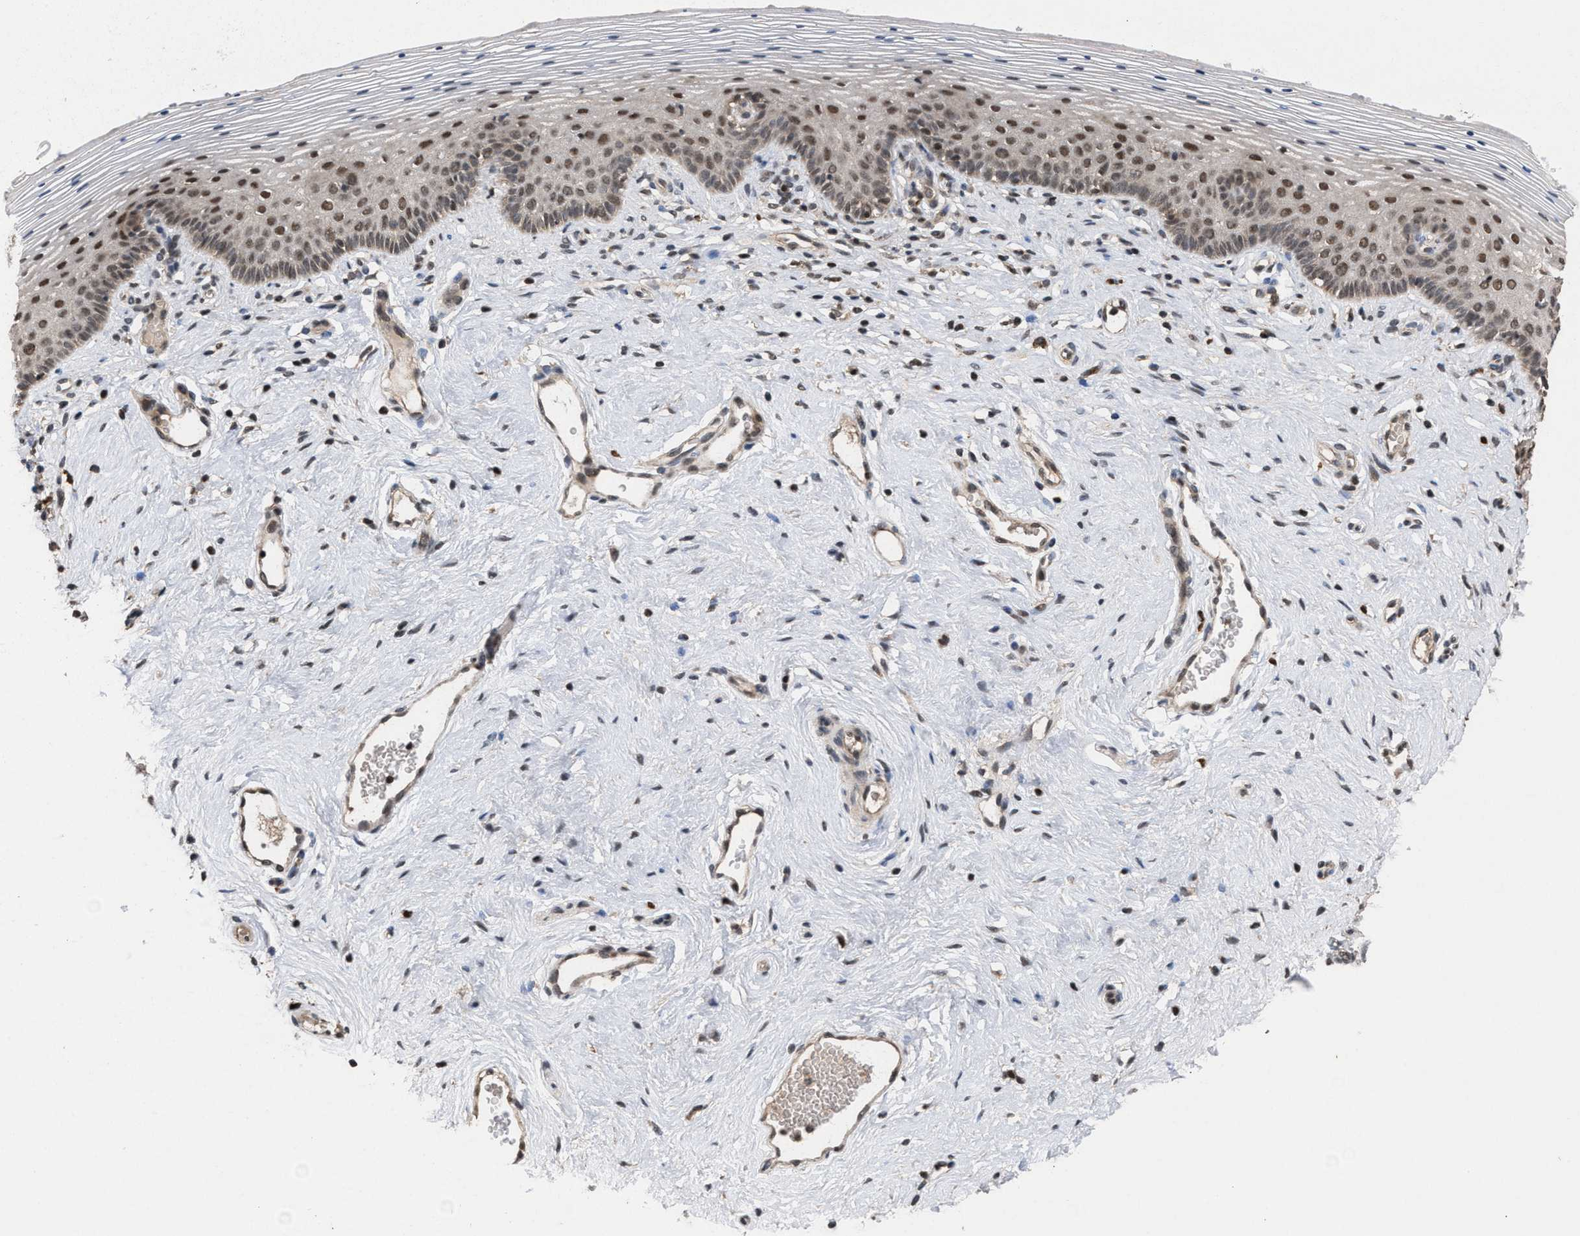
{"staining": {"intensity": "moderate", "quantity": "25%-75%", "location": "nuclear"}, "tissue": "vagina", "cell_type": "Squamous epithelial cells", "image_type": "normal", "snomed": [{"axis": "morphology", "description": "Normal tissue, NOS"}, {"axis": "topography", "description": "Vagina"}], "caption": "The photomicrograph displays immunohistochemical staining of benign vagina. There is moderate nuclear positivity is appreciated in approximately 25%-75% of squamous epithelial cells.", "gene": "C9orf78", "patient": {"sex": "female", "age": 32}}